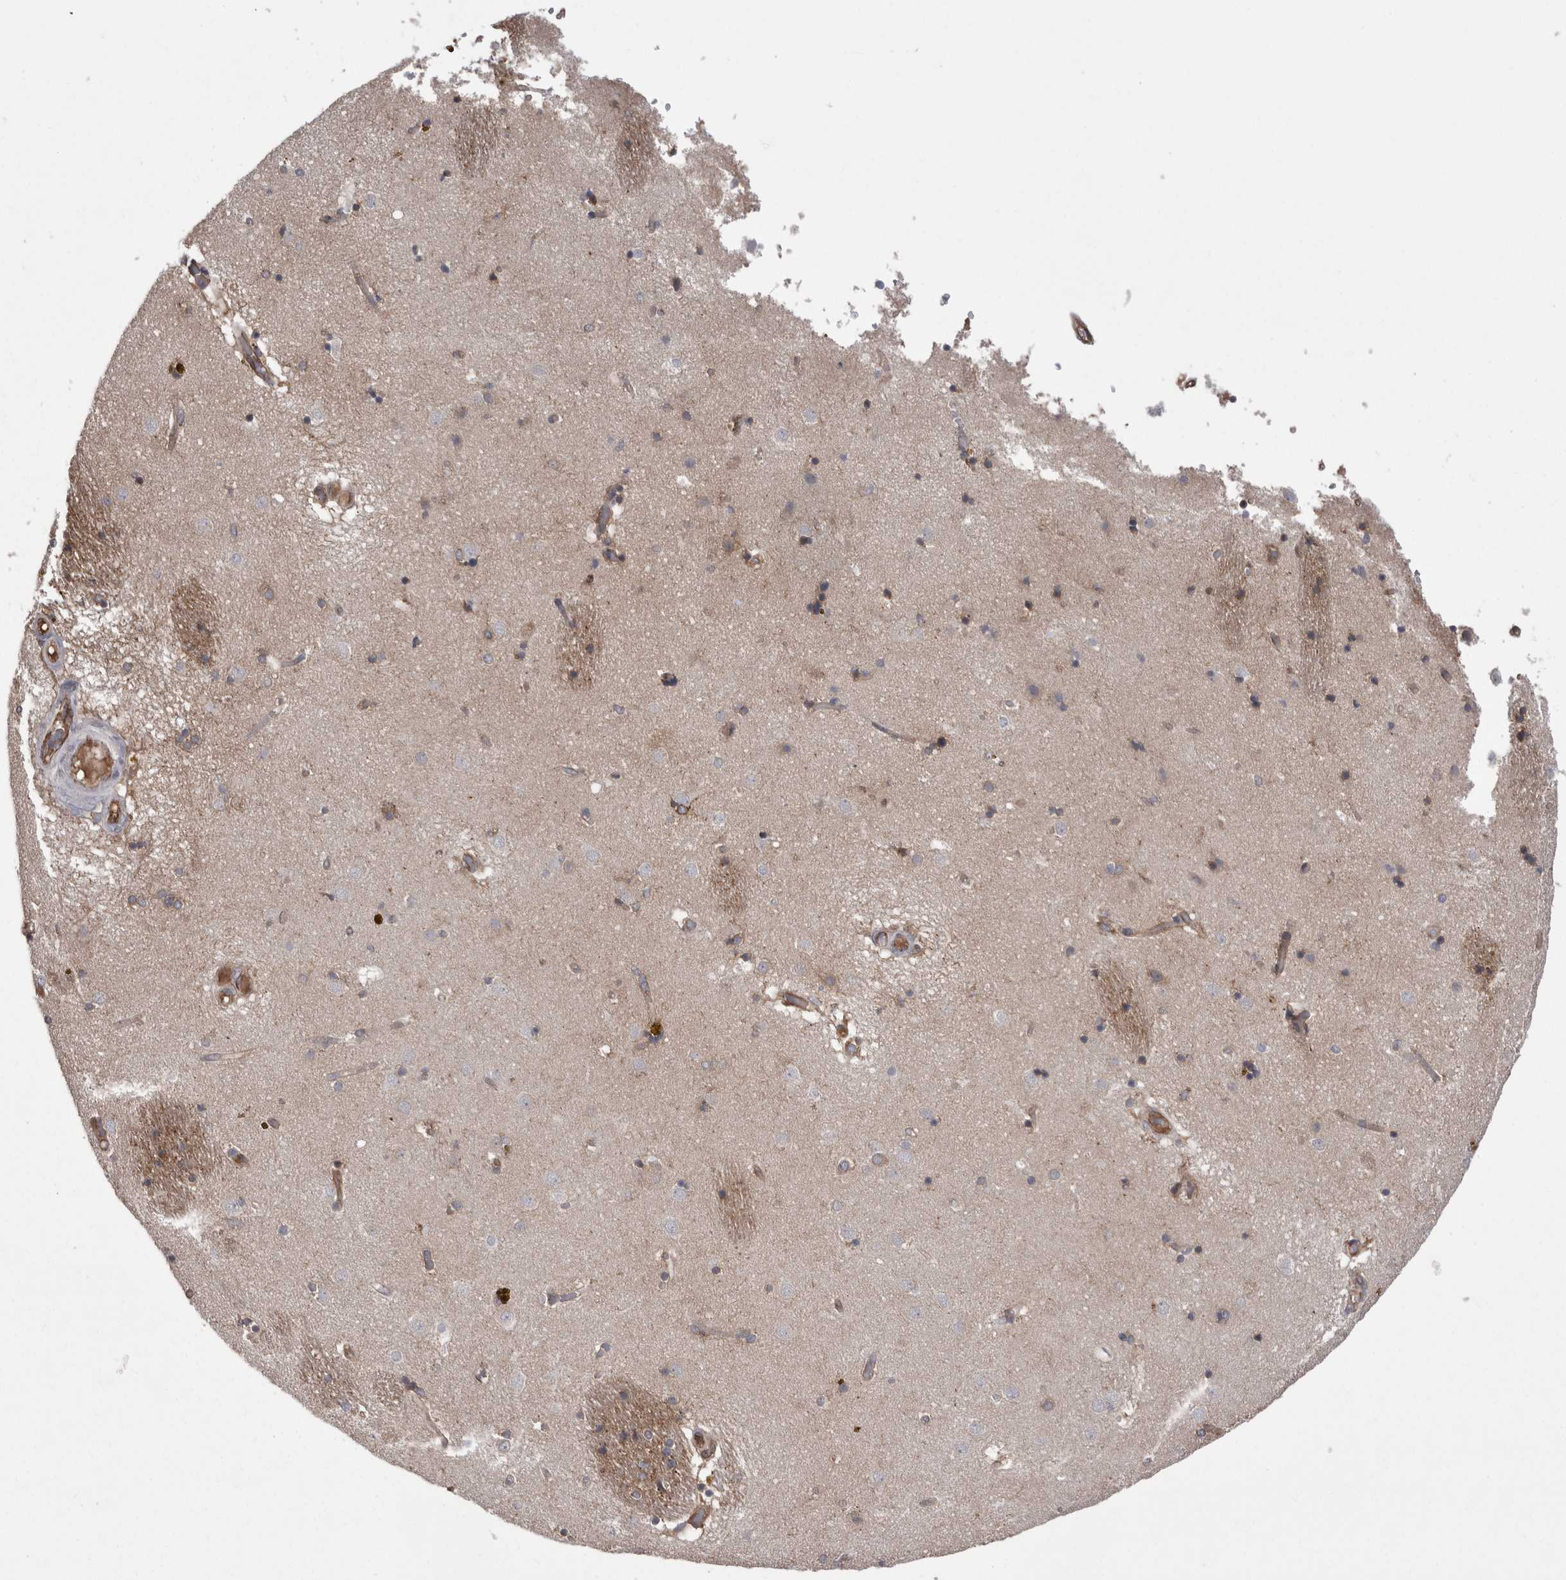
{"staining": {"intensity": "weak", "quantity": "<25%", "location": "cytoplasmic/membranous"}, "tissue": "caudate", "cell_type": "Glial cells", "image_type": "normal", "snomed": [{"axis": "morphology", "description": "Normal tissue, NOS"}, {"axis": "topography", "description": "Lateral ventricle wall"}], "caption": "Micrograph shows no protein staining in glial cells of normal caudate. (DAB (3,3'-diaminobenzidine) IHC, high magnification).", "gene": "LIMA1", "patient": {"sex": "male", "age": 70}}